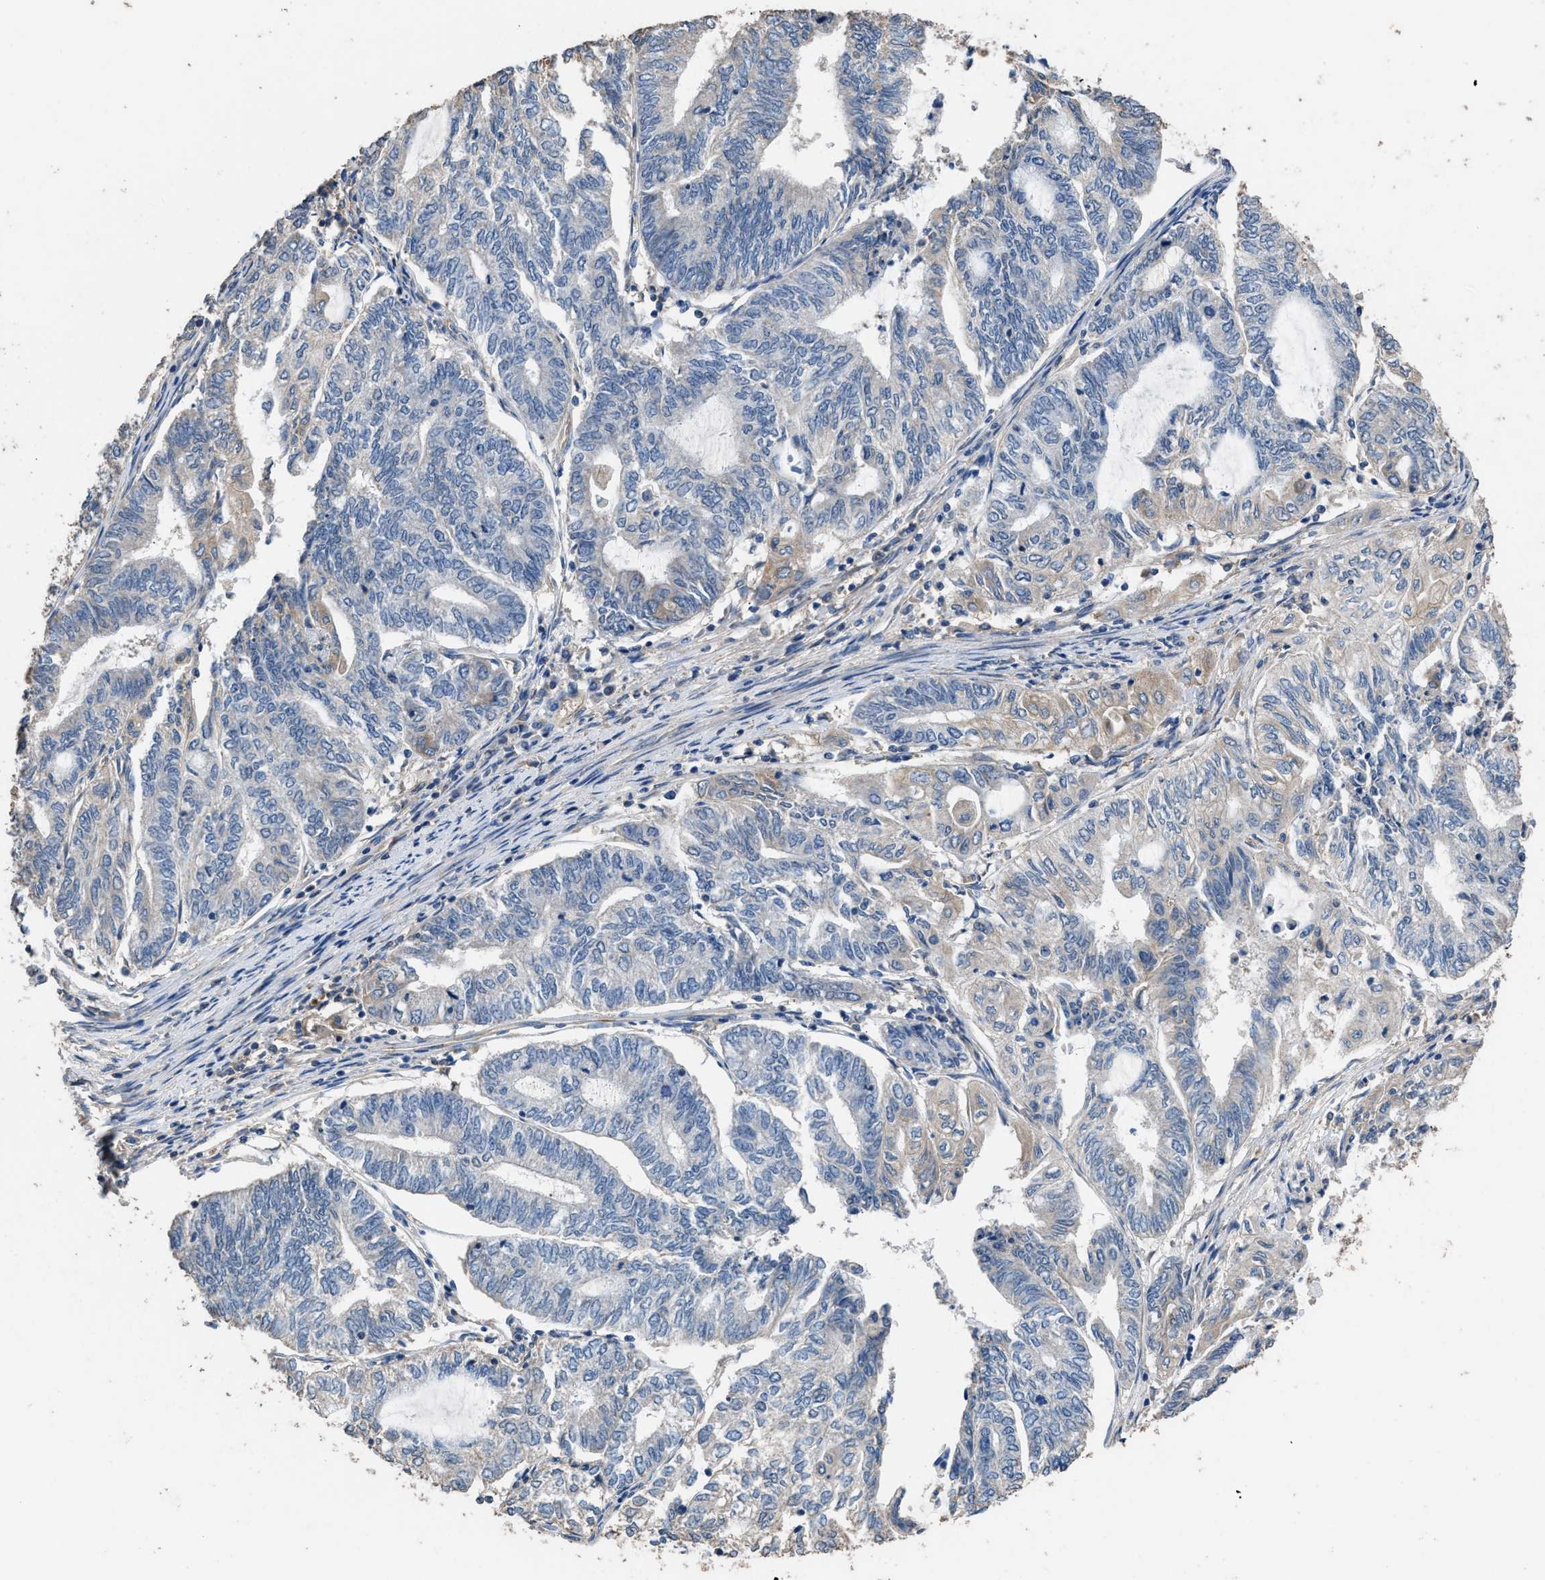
{"staining": {"intensity": "weak", "quantity": "<25%", "location": "cytoplasmic/membranous"}, "tissue": "endometrial cancer", "cell_type": "Tumor cells", "image_type": "cancer", "snomed": [{"axis": "morphology", "description": "Adenocarcinoma, NOS"}, {"axis": "topography", "description": "Uterus"}, {"axis": "topography", "description": "Endometrium"}], "caption": "Immunohistochemistry (IHC) of human endometrial cancer displays no positivity in tumor cells.", "gene": "ITSN1", "patient": {"sex": "female", "age": 70}}